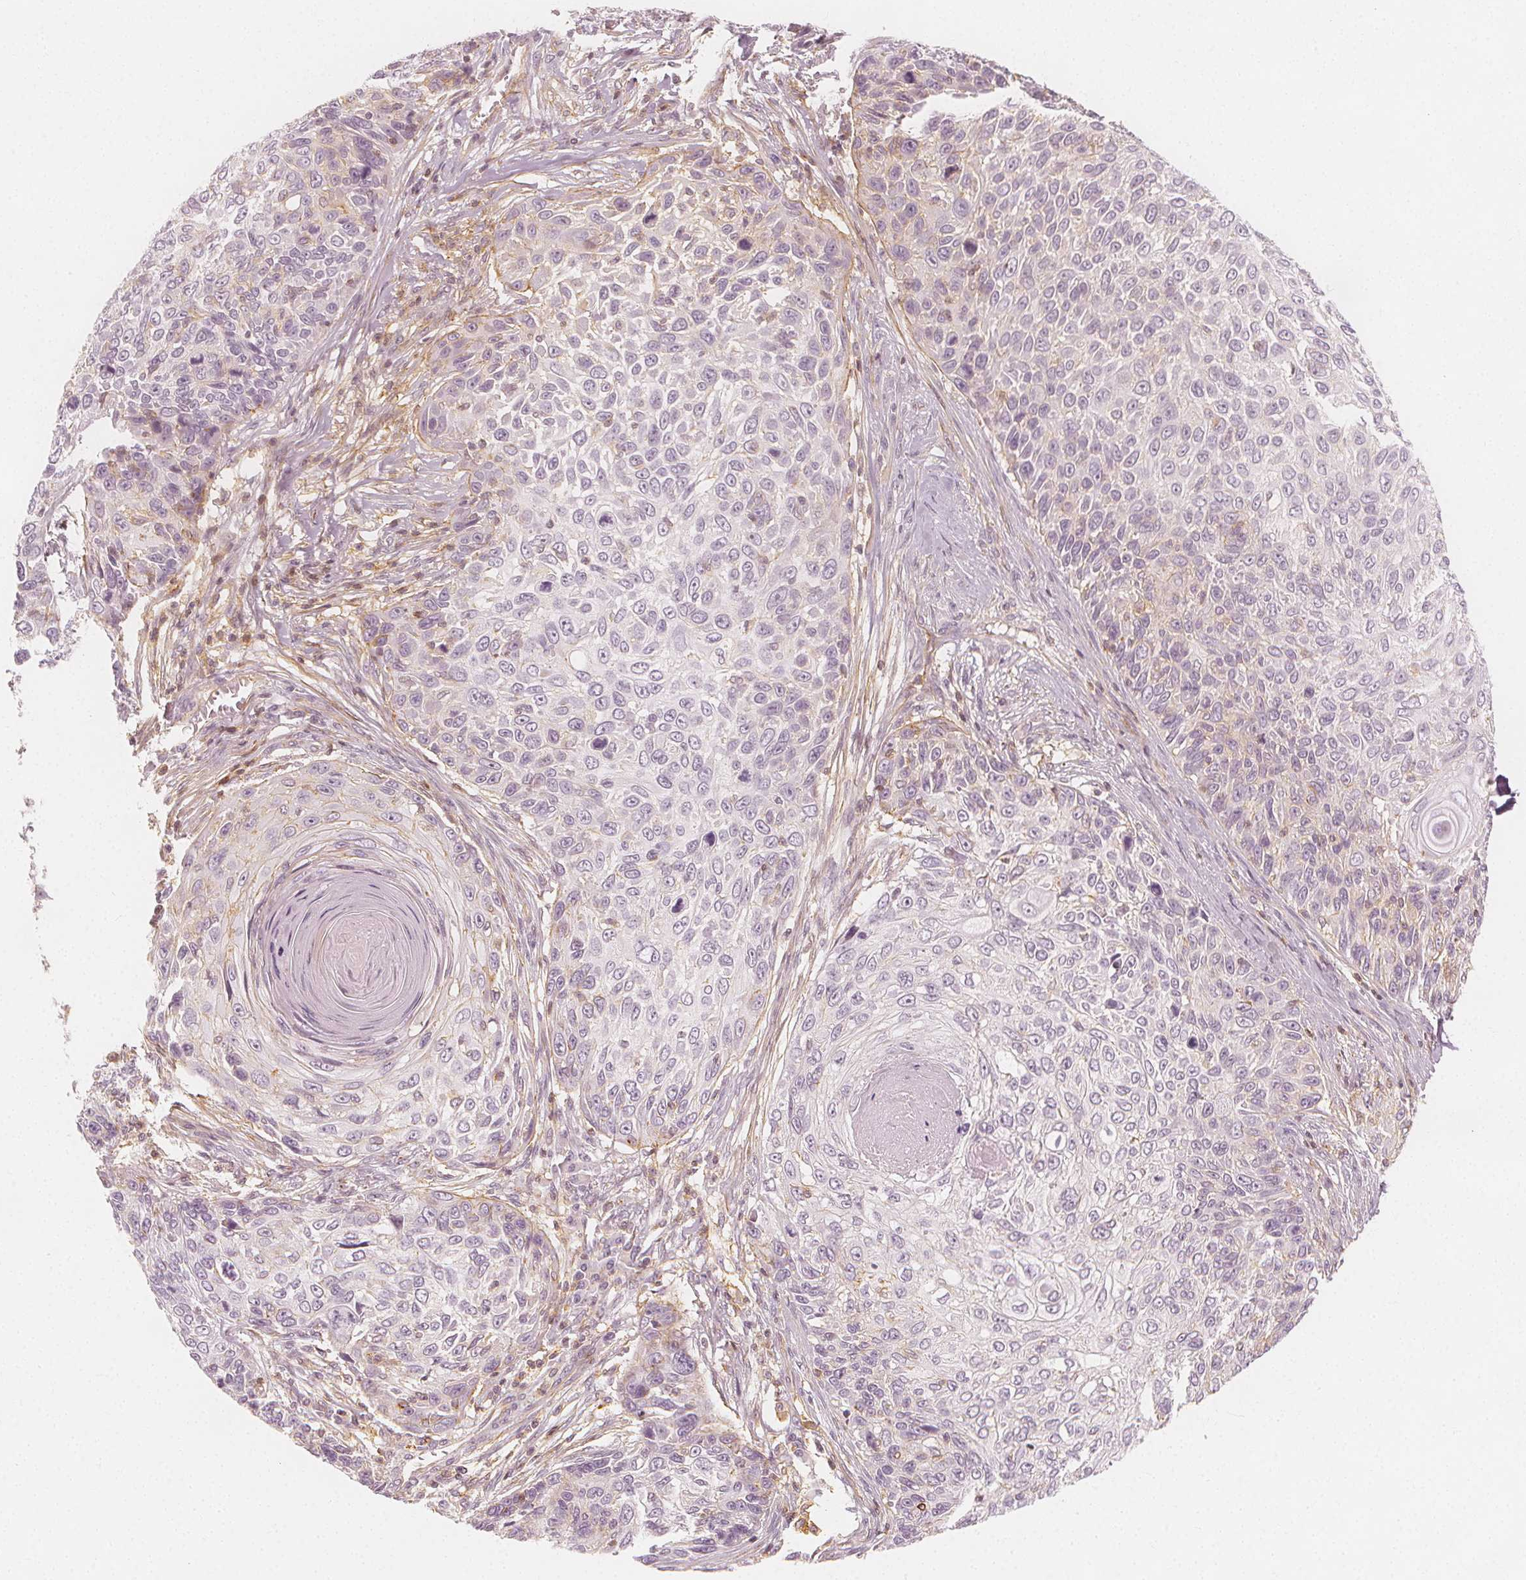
{"staining": {"intensity": "negative", "quantity": "none", "location": "none"}, "tissue": "skin cancer", "cell_type": "Tumor cells", "image_type": "cancer", "snomed": [{"axis": "morphology", "description": "Squamous cell carcinoma, NOS"}, {"axis": "topography", "description": "Skin"}], "caption": "DAB immunohistochemical staining of human skin cancer (squamous cell carcinoma) reveals no significant staining in tumor cells.", "gene": "ARHGAP26", "patient": {"sex": "male", "age": 92}}